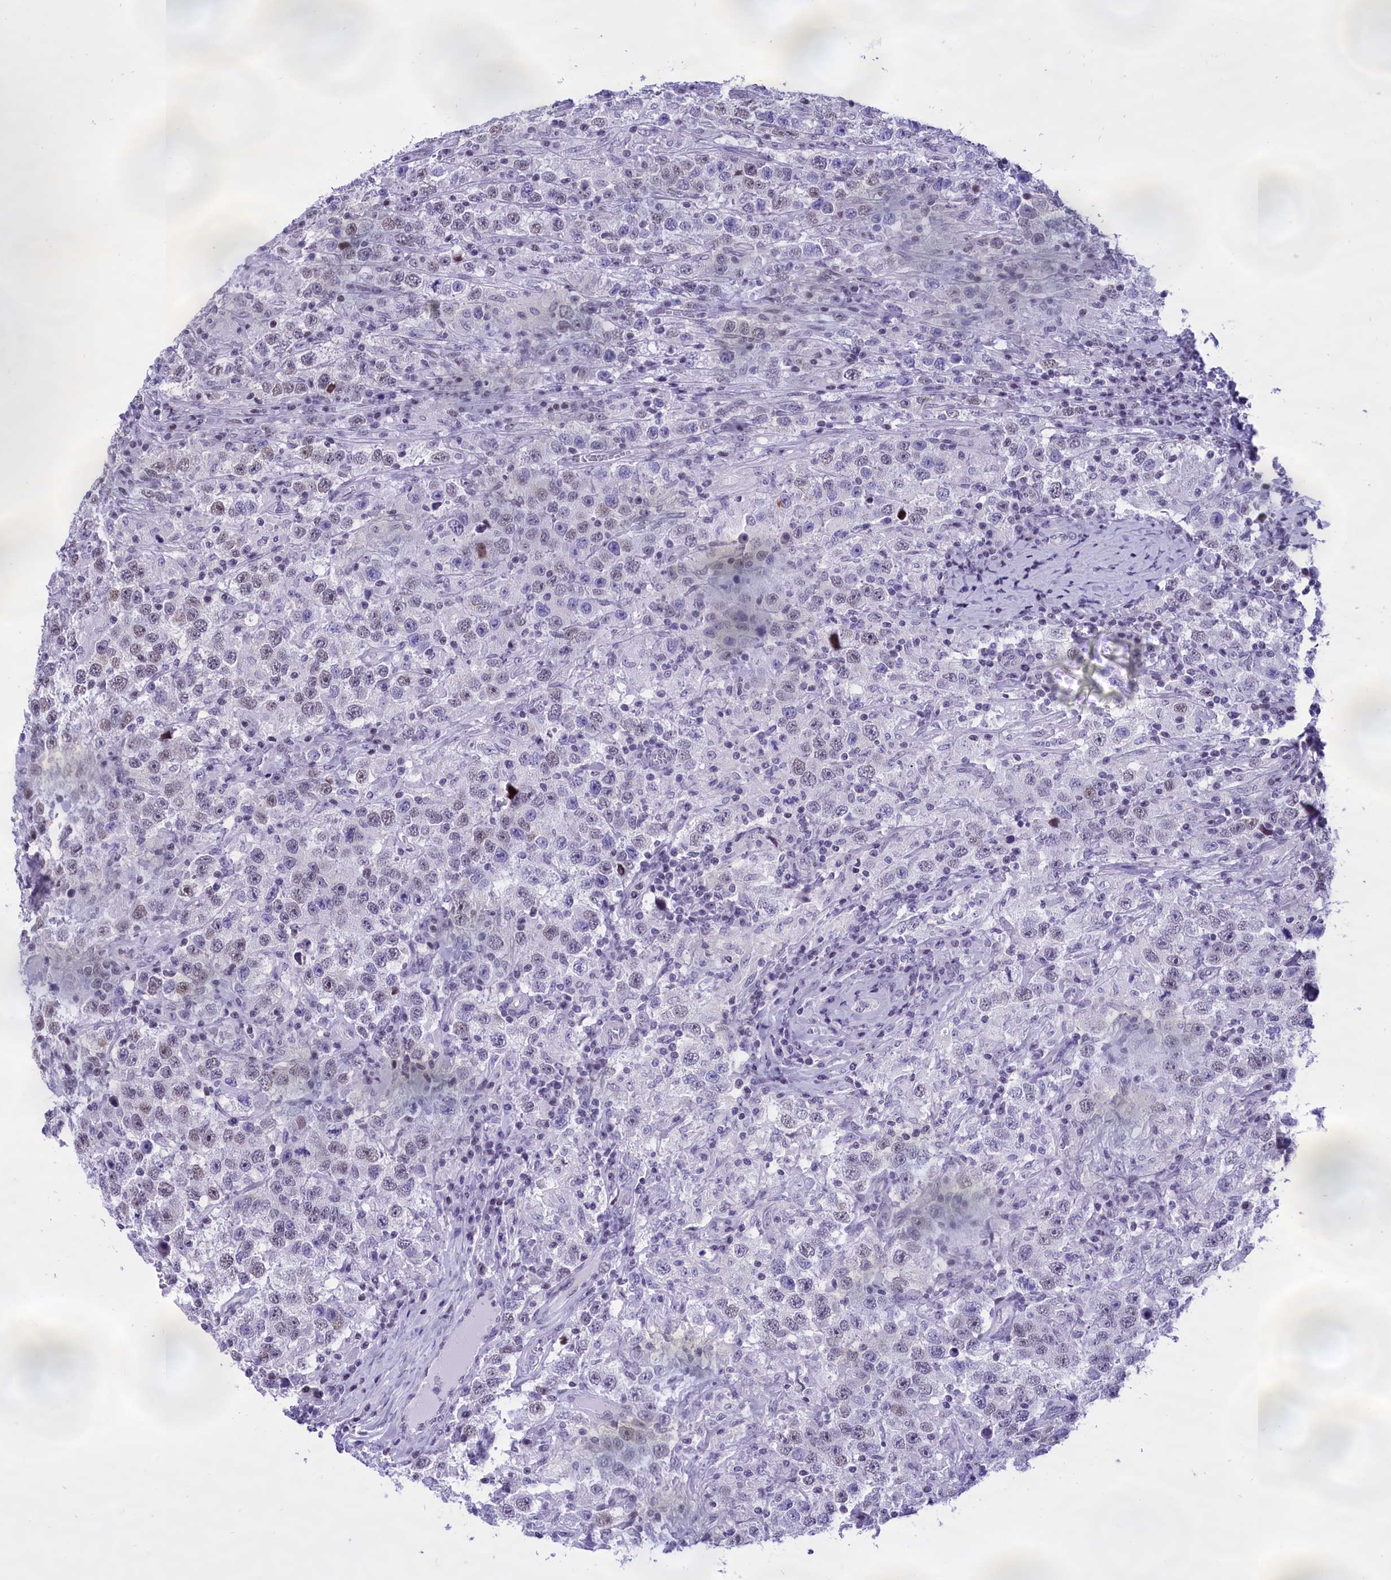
{"staining": {"intensity": "weak", "quantity": "<25%", "location": "nuclear"}, "tissue": "testis cancer", "cell_type": "Tumor cells", "image_type": "cancer", "snomed": [{"axis": "morphology", "description": "Seminoma, NOS"}, {"axis": "topography", "description": "Testis"}], "caption": "Testis seminoma stained for a protein using immunohistochemistry (IHC) shows no positivity tumor cells.", "gene": "SPIRE2", "patient": {"sex": "male", "age": 41}}